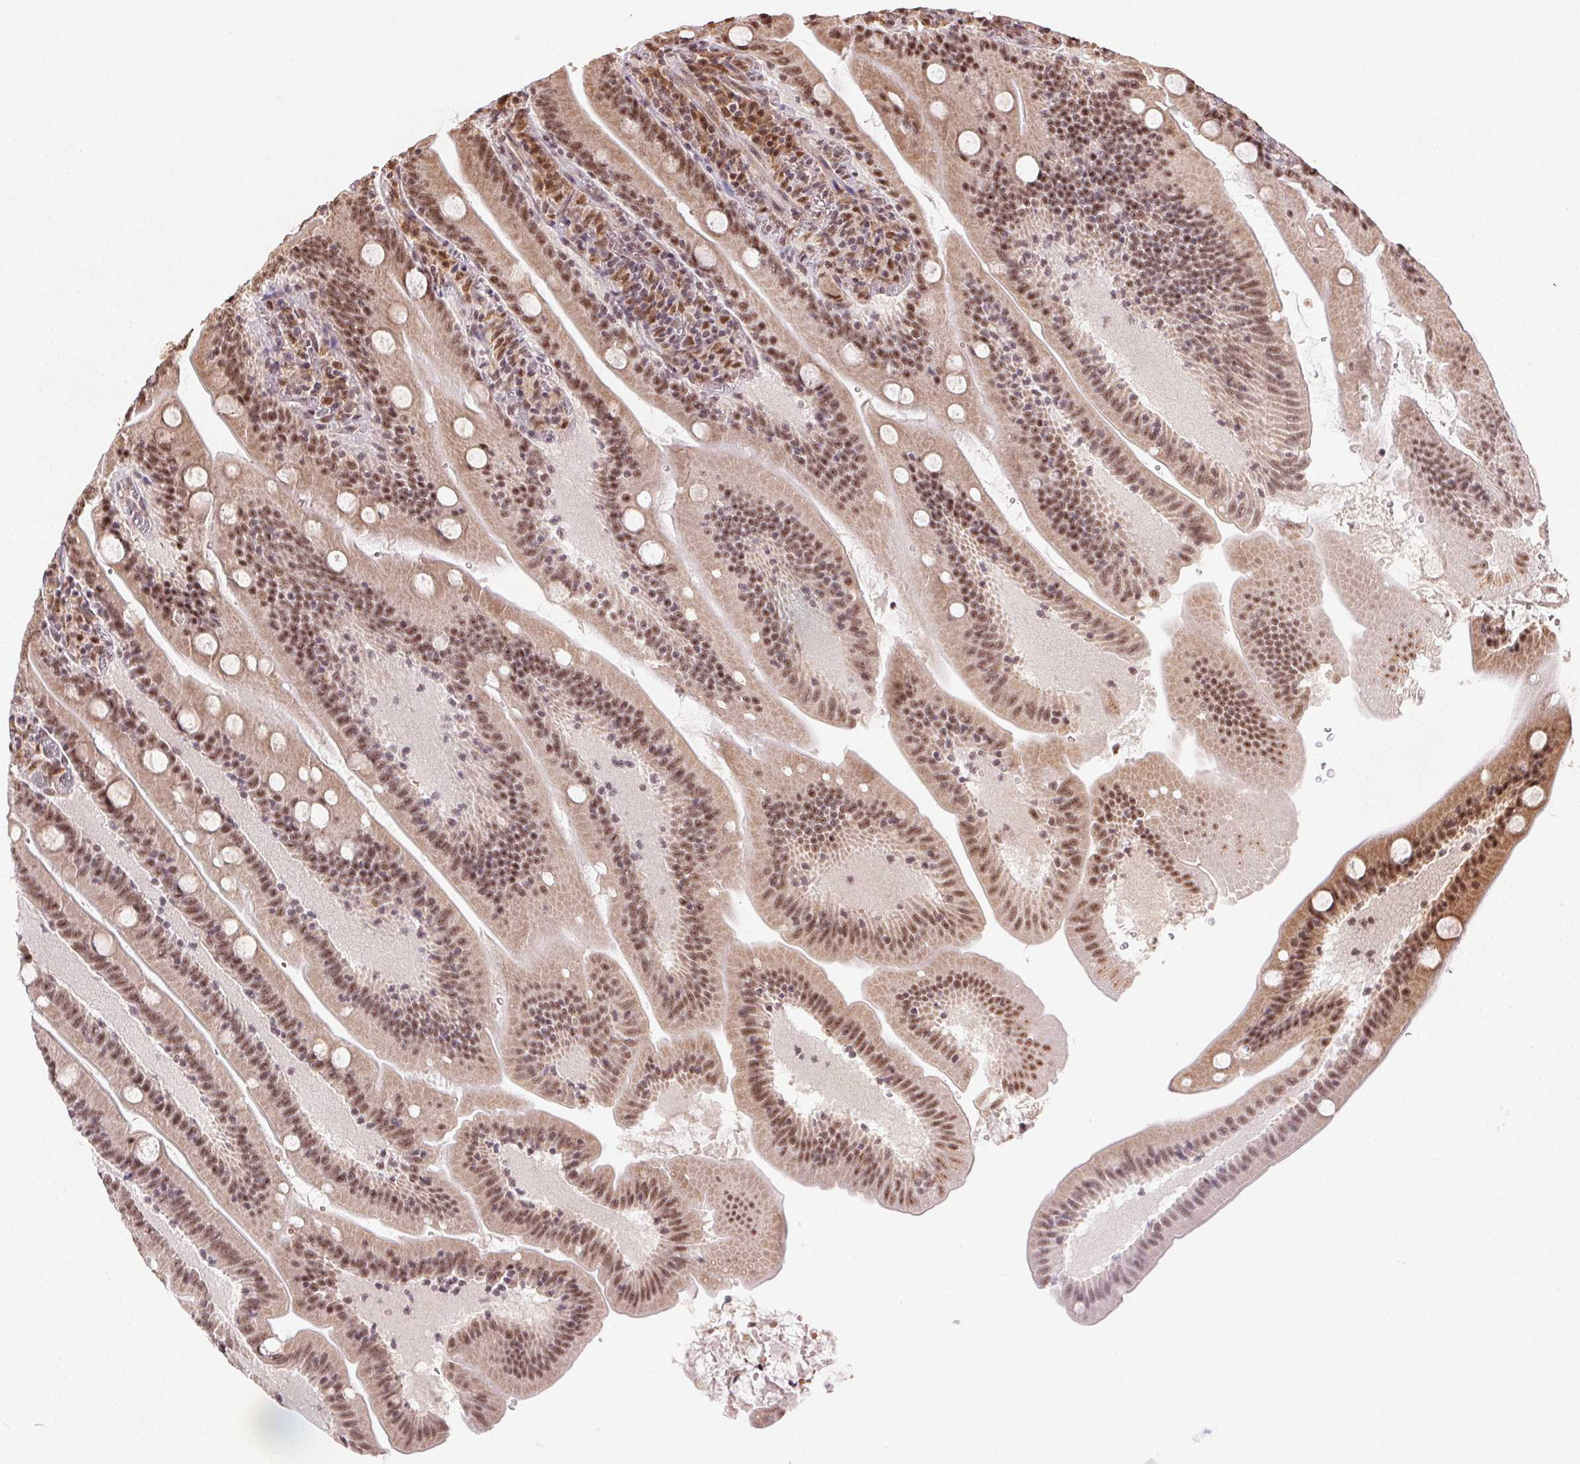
{"staining": {"intensity": "moderate", "quantity": ">75%", "location": "cytoplasmic/membranous,nuclear"}, "tissue": "small intestine", "cell_type": "Glandular cells", "image_type": "normal", "snomed": [{"axis": "morphology", "description": "Normal tissue, NOS"}, {"axis": "topography", "description": "Small intestine"}], "caption": "This is a micrograph of IHC staining of normal small intestine, which shows moderate staining in the cytoplasmic/membranous,nuclear of glandular cells.", "gene": "TREML4", "patient": {"sex": "male", "age": 37}}